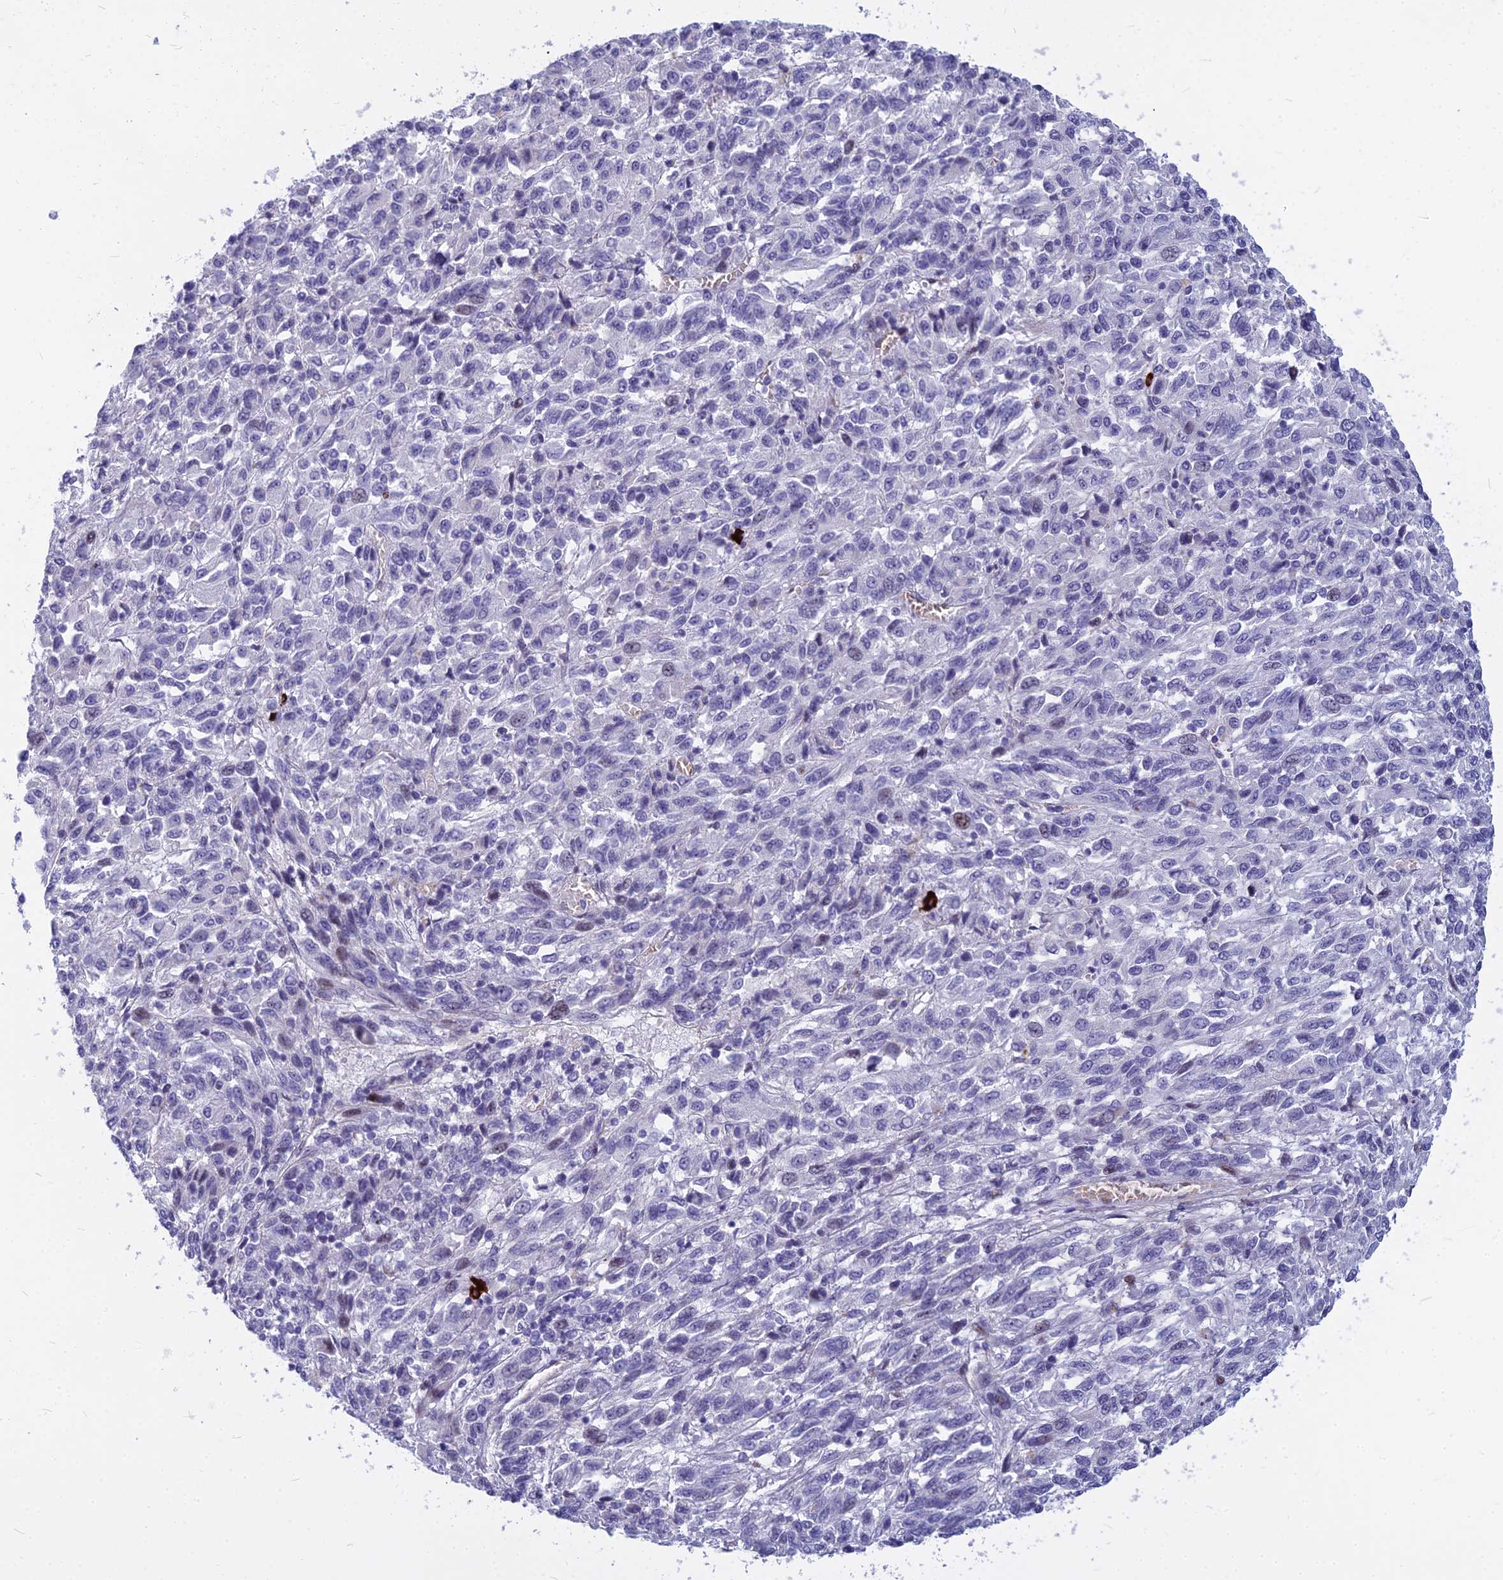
{"staining": {"intensity": "moderate", "quantity": "<25%", "location": "nuclear"}, "tissue": "melanoma", "cell_type": "Tumor cells", "image_type": "cancer", "snomed": [{"axis": "morphology", "description": "Malignant melanoma, Metastatic site"}, {"axis": "topography", "description": "Lung"}], "caption": "Moderate nuclear positivity for a protein is seen in approximately <25% of tumor cells of malignant melanoma (metastatic site) using immunohistochemistry.", "gene": "MYBPC2", "patient": {"sex": "male", "age": 64}}